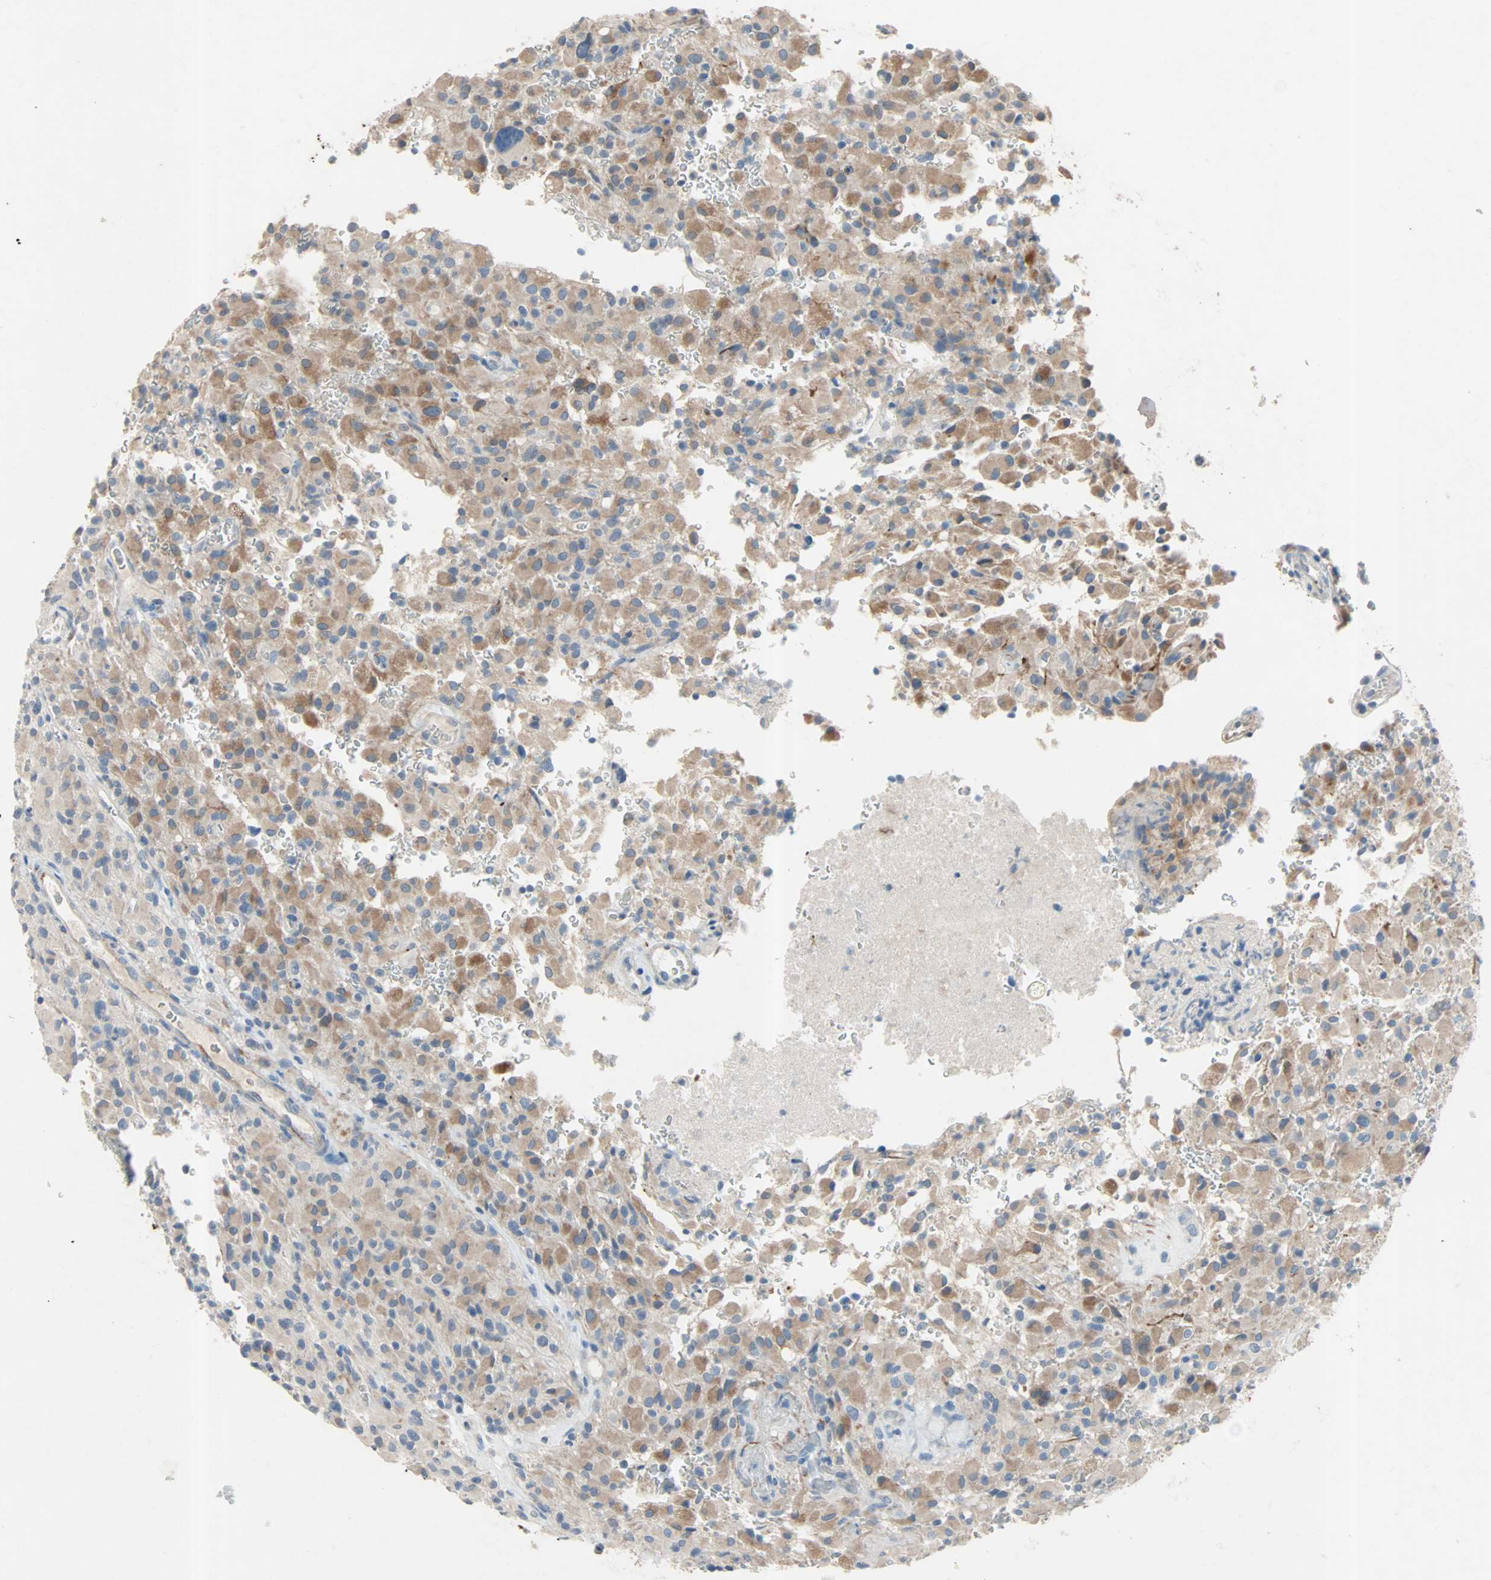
{"staining": {"intensity": "moderate", "quantity": ">75%", "location": "cytoplasmic/membranous"}, "tissue": "glioma", "cell_type": "Tumor cells", "image_type": "cancer", "snomed": [{"axis": "morphology", "description": "Glioma, malignant, High grade"}, {"axis": "topography", "description": "Brain"}], "caption": "High-grade glioma (malignant) stained with a protein marker demonstrates moderate staining in tumor cells.", "gene": "PCDHB2", "patient": {"sex": "male", "age": 71}}